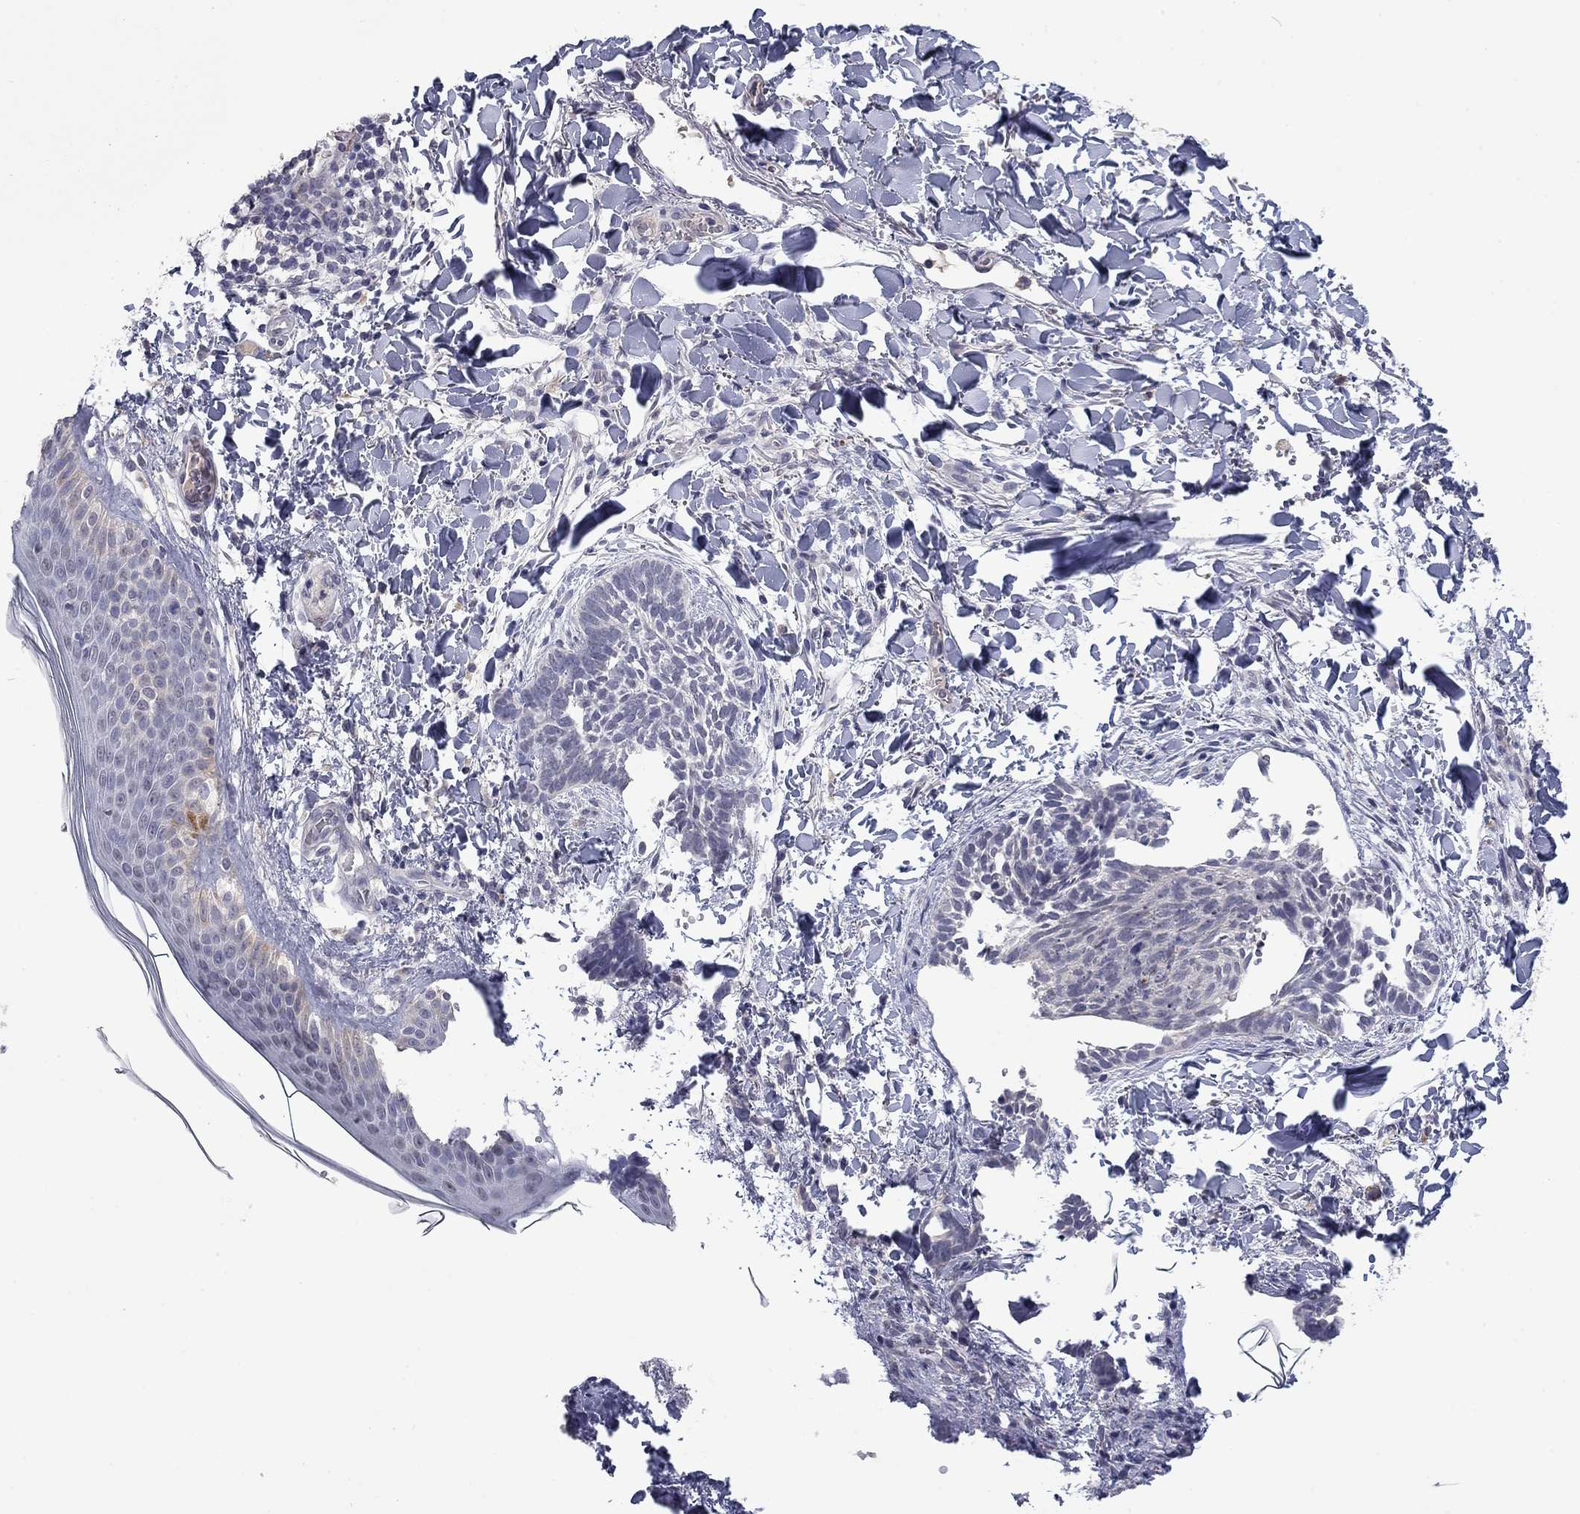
{"staining": {"intensity": "negative", "quantity": "none", "location": "none"}, "tissue": "skin cancer", "cell_type": "Tumor cells", "image_type": "cancer", "snomed": [{"axis": "morphology", "description": "Normal tissue, NOS"}, {"axis": "morphology", "description": "Basal cell carcinoma"}, {"axis": "topography", "description": "Skin"}], "caption": "Immunohistochemistry image of neoplastic tissue: skin basal cell carcinoma stained with DAB demonstrates no significant protein positivity in tumor cells.", "gene": "IP6K3", "patient": {"sex": "male", "age": 46}}